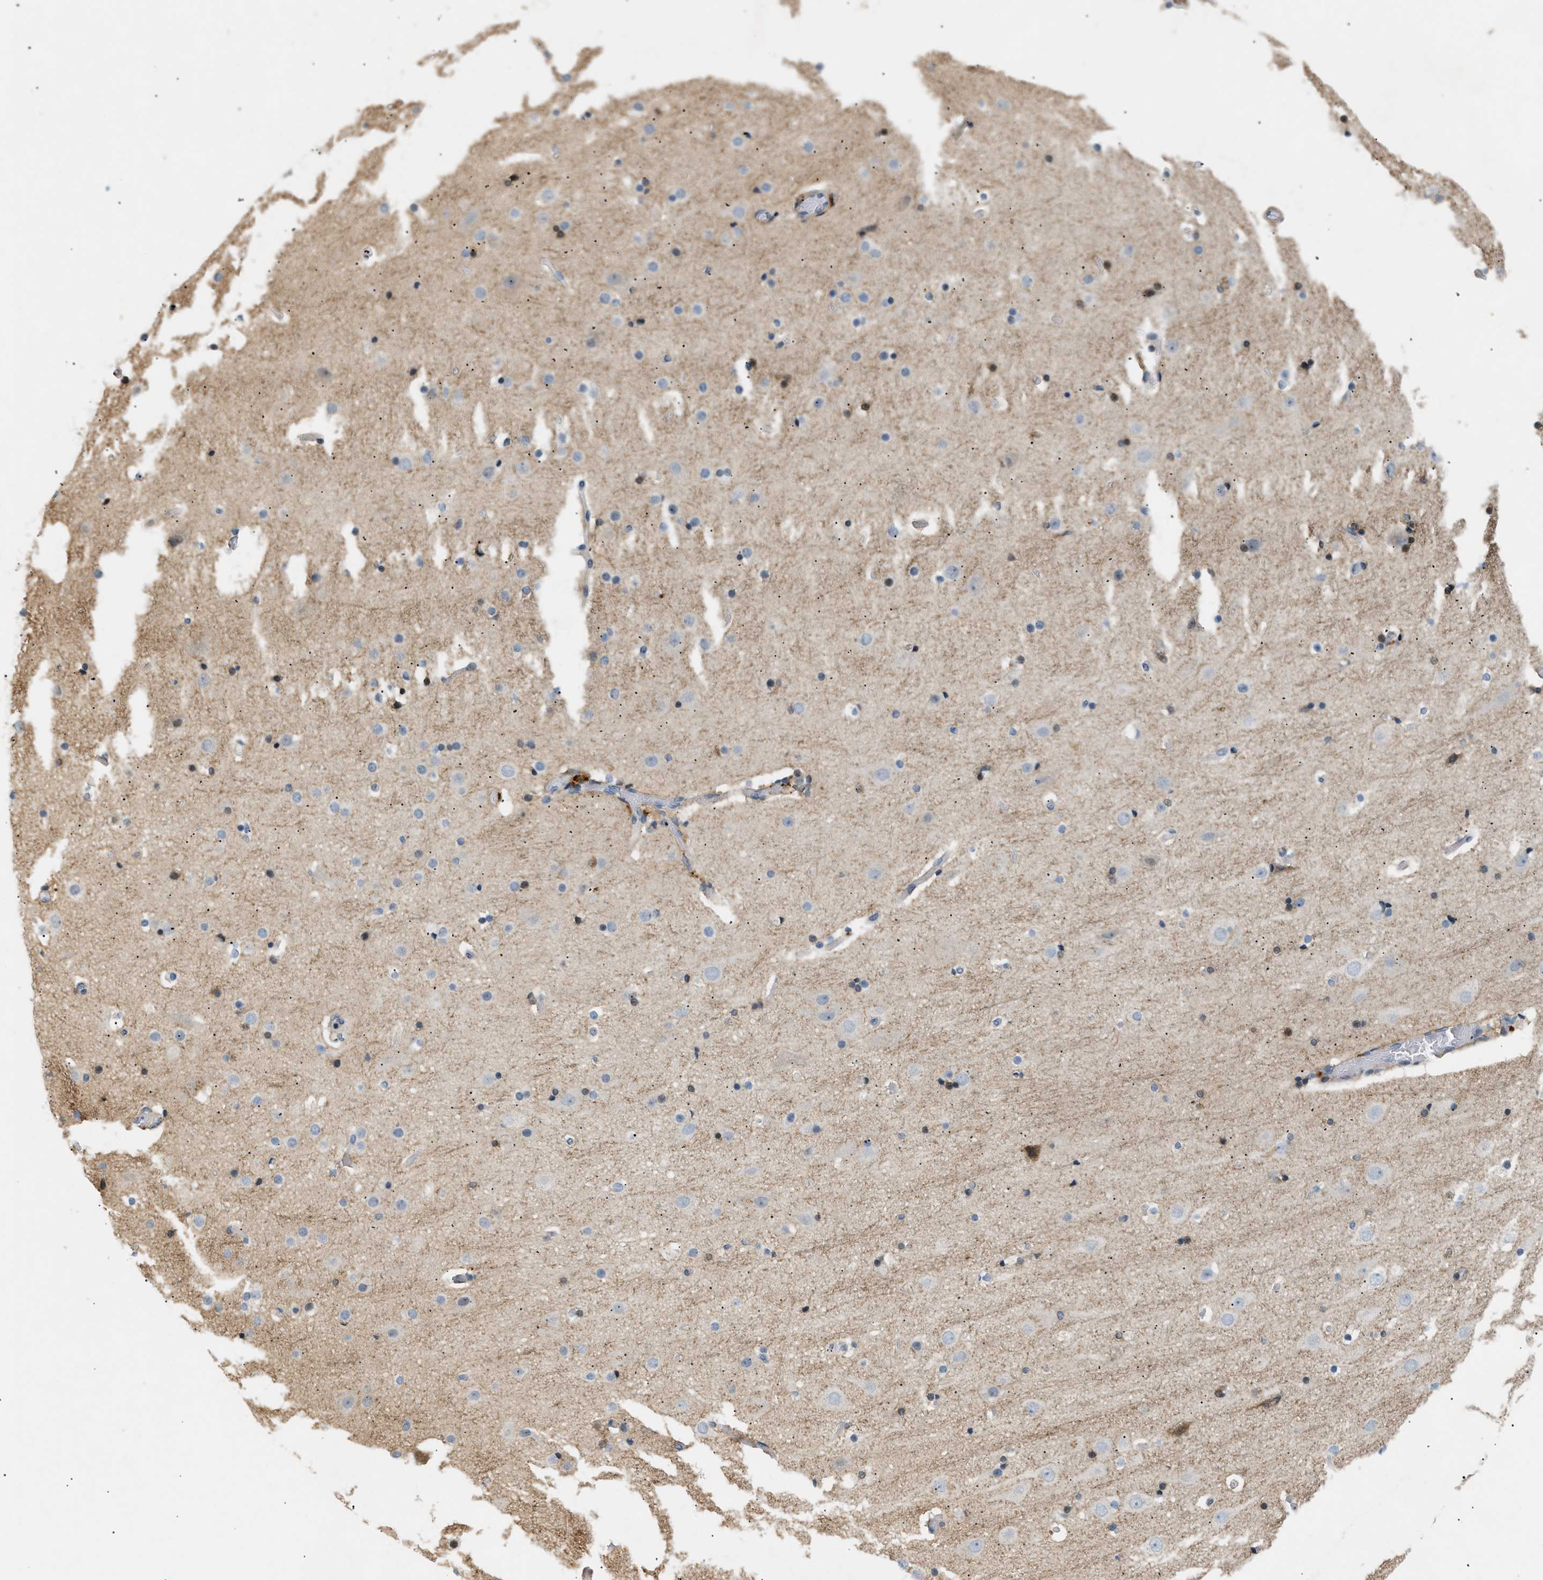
{"staining": {"intensity": "weak", "quantity": "25%-75%", "location": "cytoplasmic/membranous"}, "tissue": "cerebral cortex", "cell_type": "Endothelial cells", "image_type": "normal", "snomed": [{"axis": "morphology", "description": "Normal tissue, NOS"}, {"axis": "topography", "description": "Cerebral cortex"}], "caption": "The micrograph exhibits immunohistochemical staining of normal cerebral cortex. There is weak cytoplasmic/membranous positivity is present in about 25%-75% of endothelial cells. The staining was performed using DAB to visualize the protein expression in brown, while the nuclei were stained in blue with hematoxylin (Magnification: 20x).", "gene": "FARS2", "patient": {"sex": "male", "age": 57}}